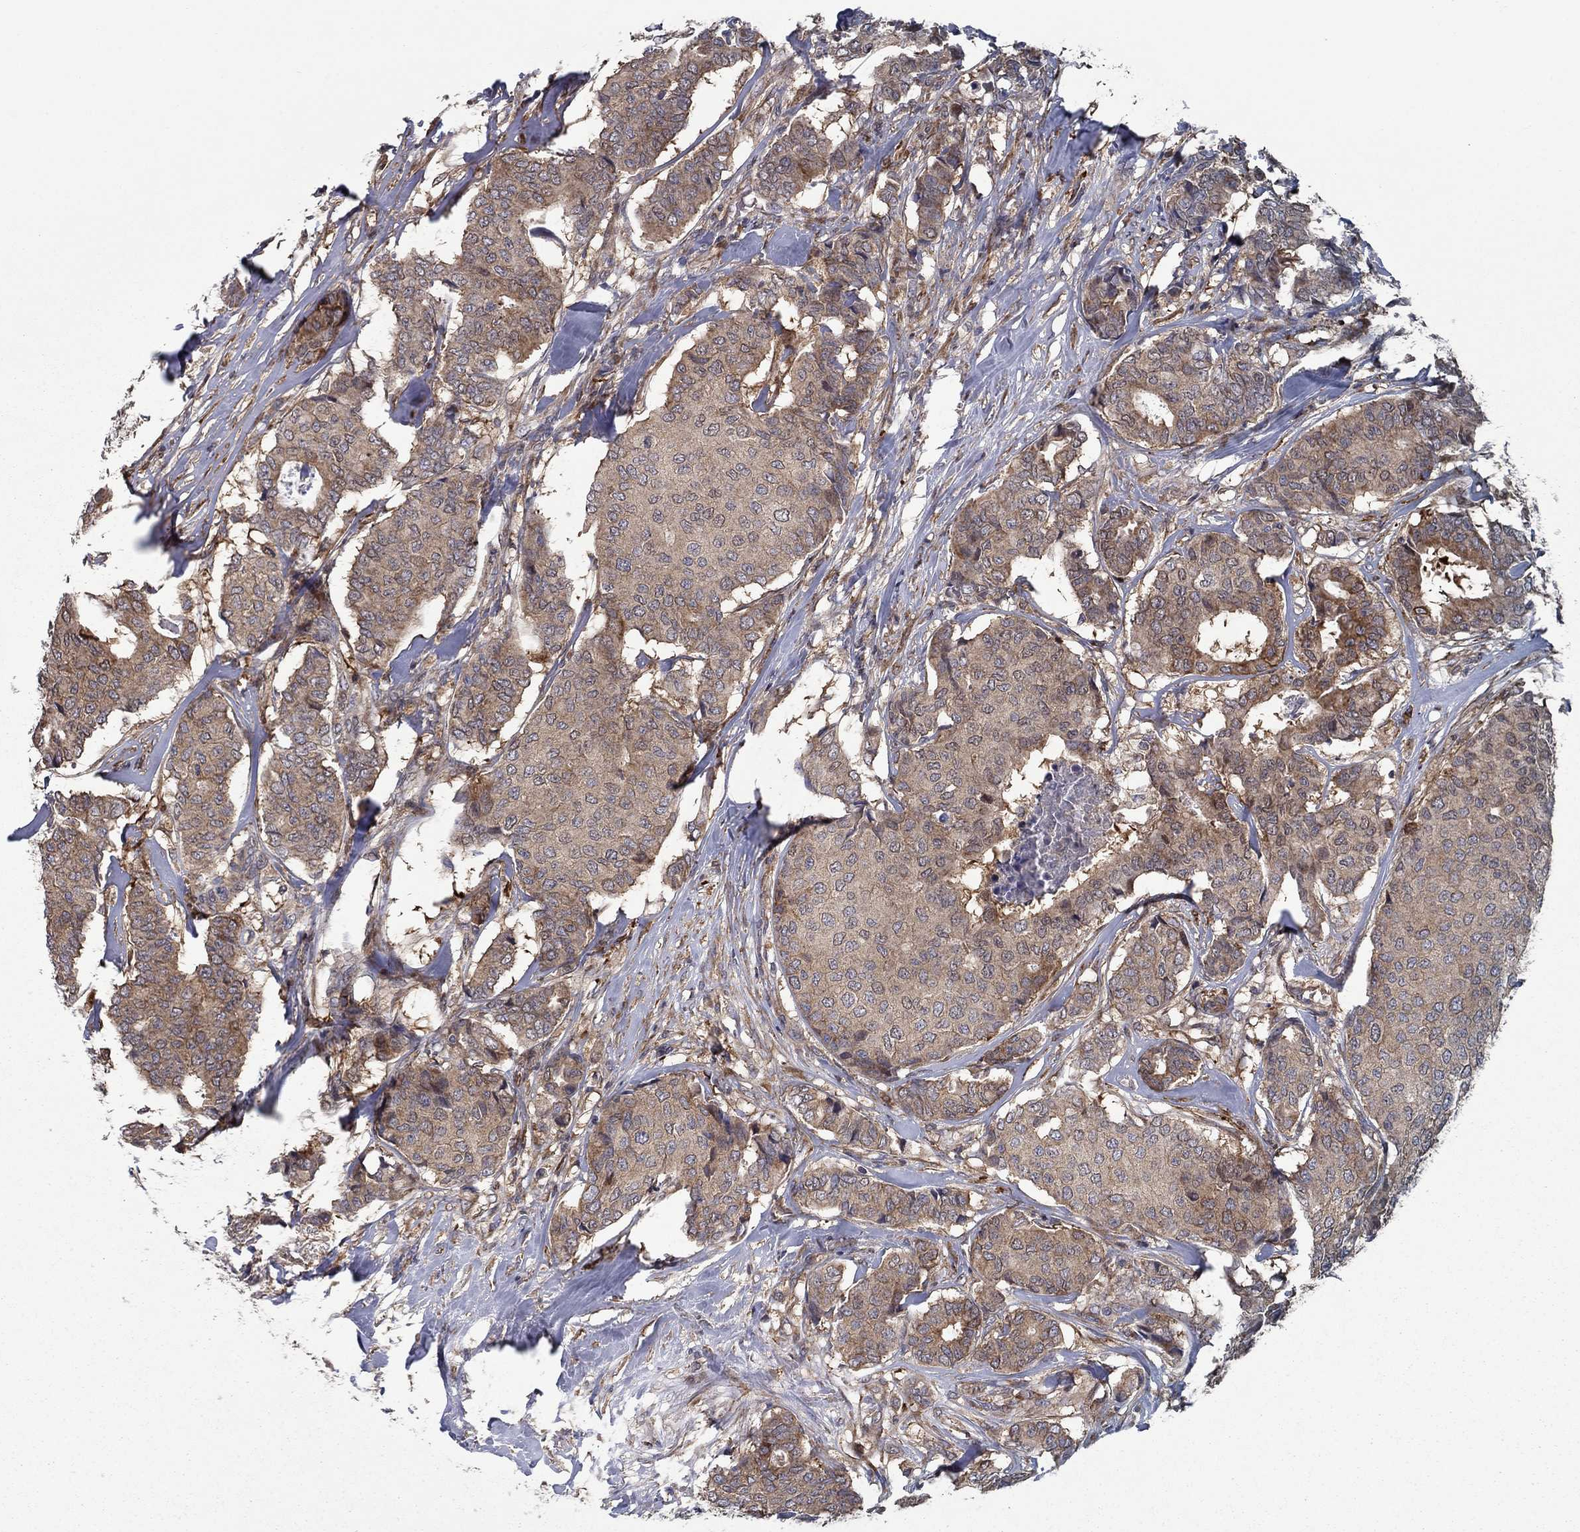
{"staining": {"intensity": "moderate", "quantity": "25%-75%", "location": "cytoplasmic/membranous"}, "tissue": "breast cancer", "cell_type": "Tumor cells", "image_type": "cancer", "snomed": [{"axis": "morphology", "description": "Duct carcinoma"}, {"axis": "topography", "description": "Breast"}], "caption": "Immunohistochemical staining of breast cancer displays moderate cytoplasmic/membranous protein expression in approximately 25%-75% of tumor cells.", "gene": "HDAC4", "patient": {"sex": "female", "age": 75}}